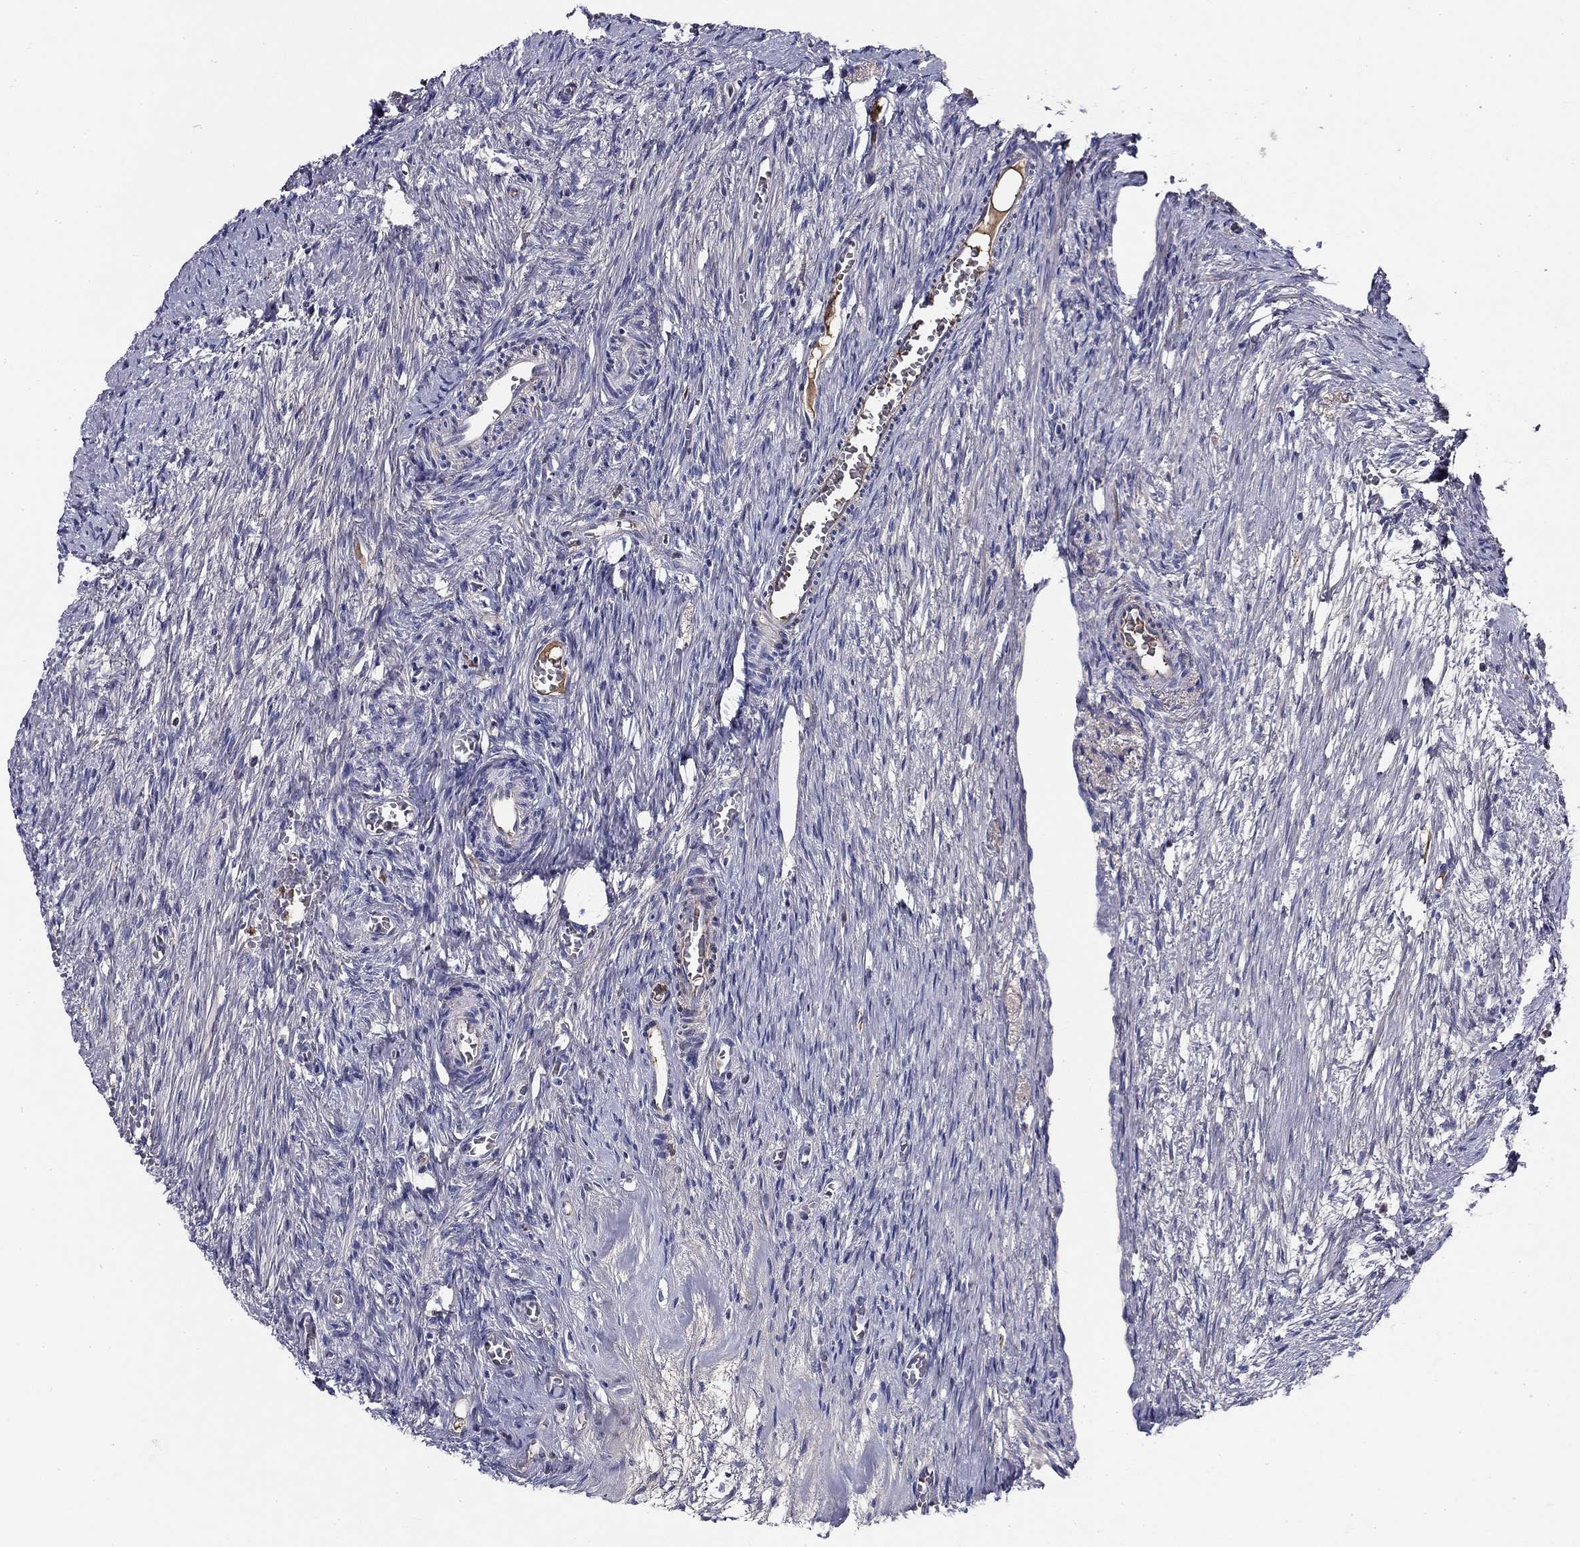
{"staining": {"intensity": "negative", "quantity": "none", "location": "none"}, "tissue": "ovary", "cell_type": "Ovarian stroma cells", "image_type": "normal", "snomed": [{"axis": "morphology", "description": "Normal tissue, NOS"}, {"axis": "topography", "description": "Ovary"}], "caption": "High power microscopy photomicrograph of an immunohistochemistry histopathology image of benign ovary, revealing no significant staining in ovarian stroma cells. (Brightfield microscopy of DAB immunohistochemistry at high magnification).", "gene": "CPLX4", "patient": {"sex": "female", "age": 39}}